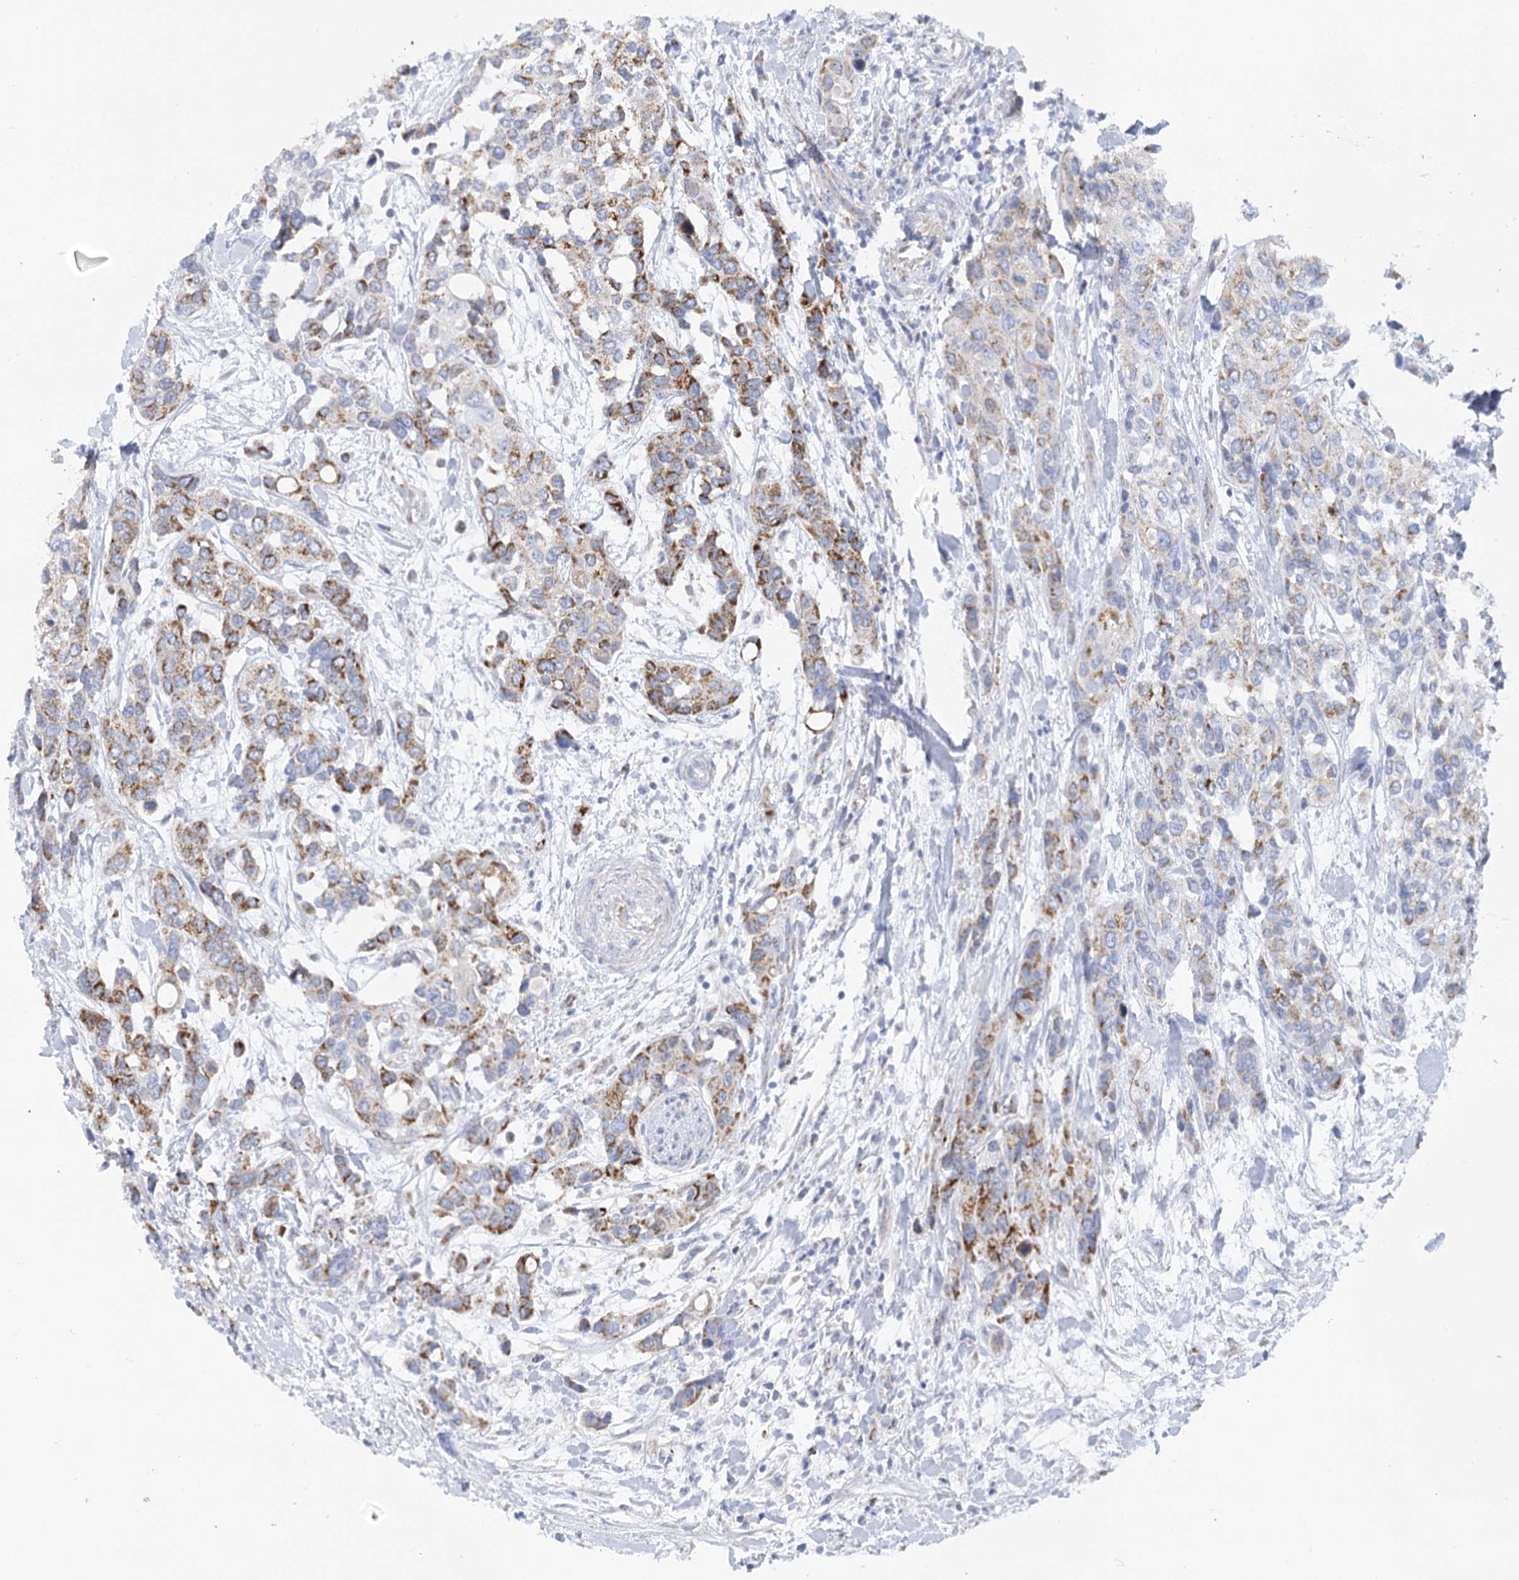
{"staining": {"intensity": "strong", "quantity": "25%-75%", "location": "cytoplasmic/membranous"}, "tissue": "urothelial cancer", "cell_type": "Tumor cells", "image_type": "cancer", "snomed": [{"axis": "morphology", "description": "Normal tissue, NOS"}, {"axis": "morphology", "description": "Urothelial carcinoma, High grade"}, {"axis": "topography", "description": "Vascular tissue"}, {"axis": "topography", "description": "Urinary bladder"}], "caption": "Urothelial cancer stained with DAB immunohistochemistry demonstrates high levels of strong cytoplasmic/membranous positivity in about 25%-75% of tumor cells.", "gene": "DHTKD1", "patient": {"sex": "female", "age": 56}}